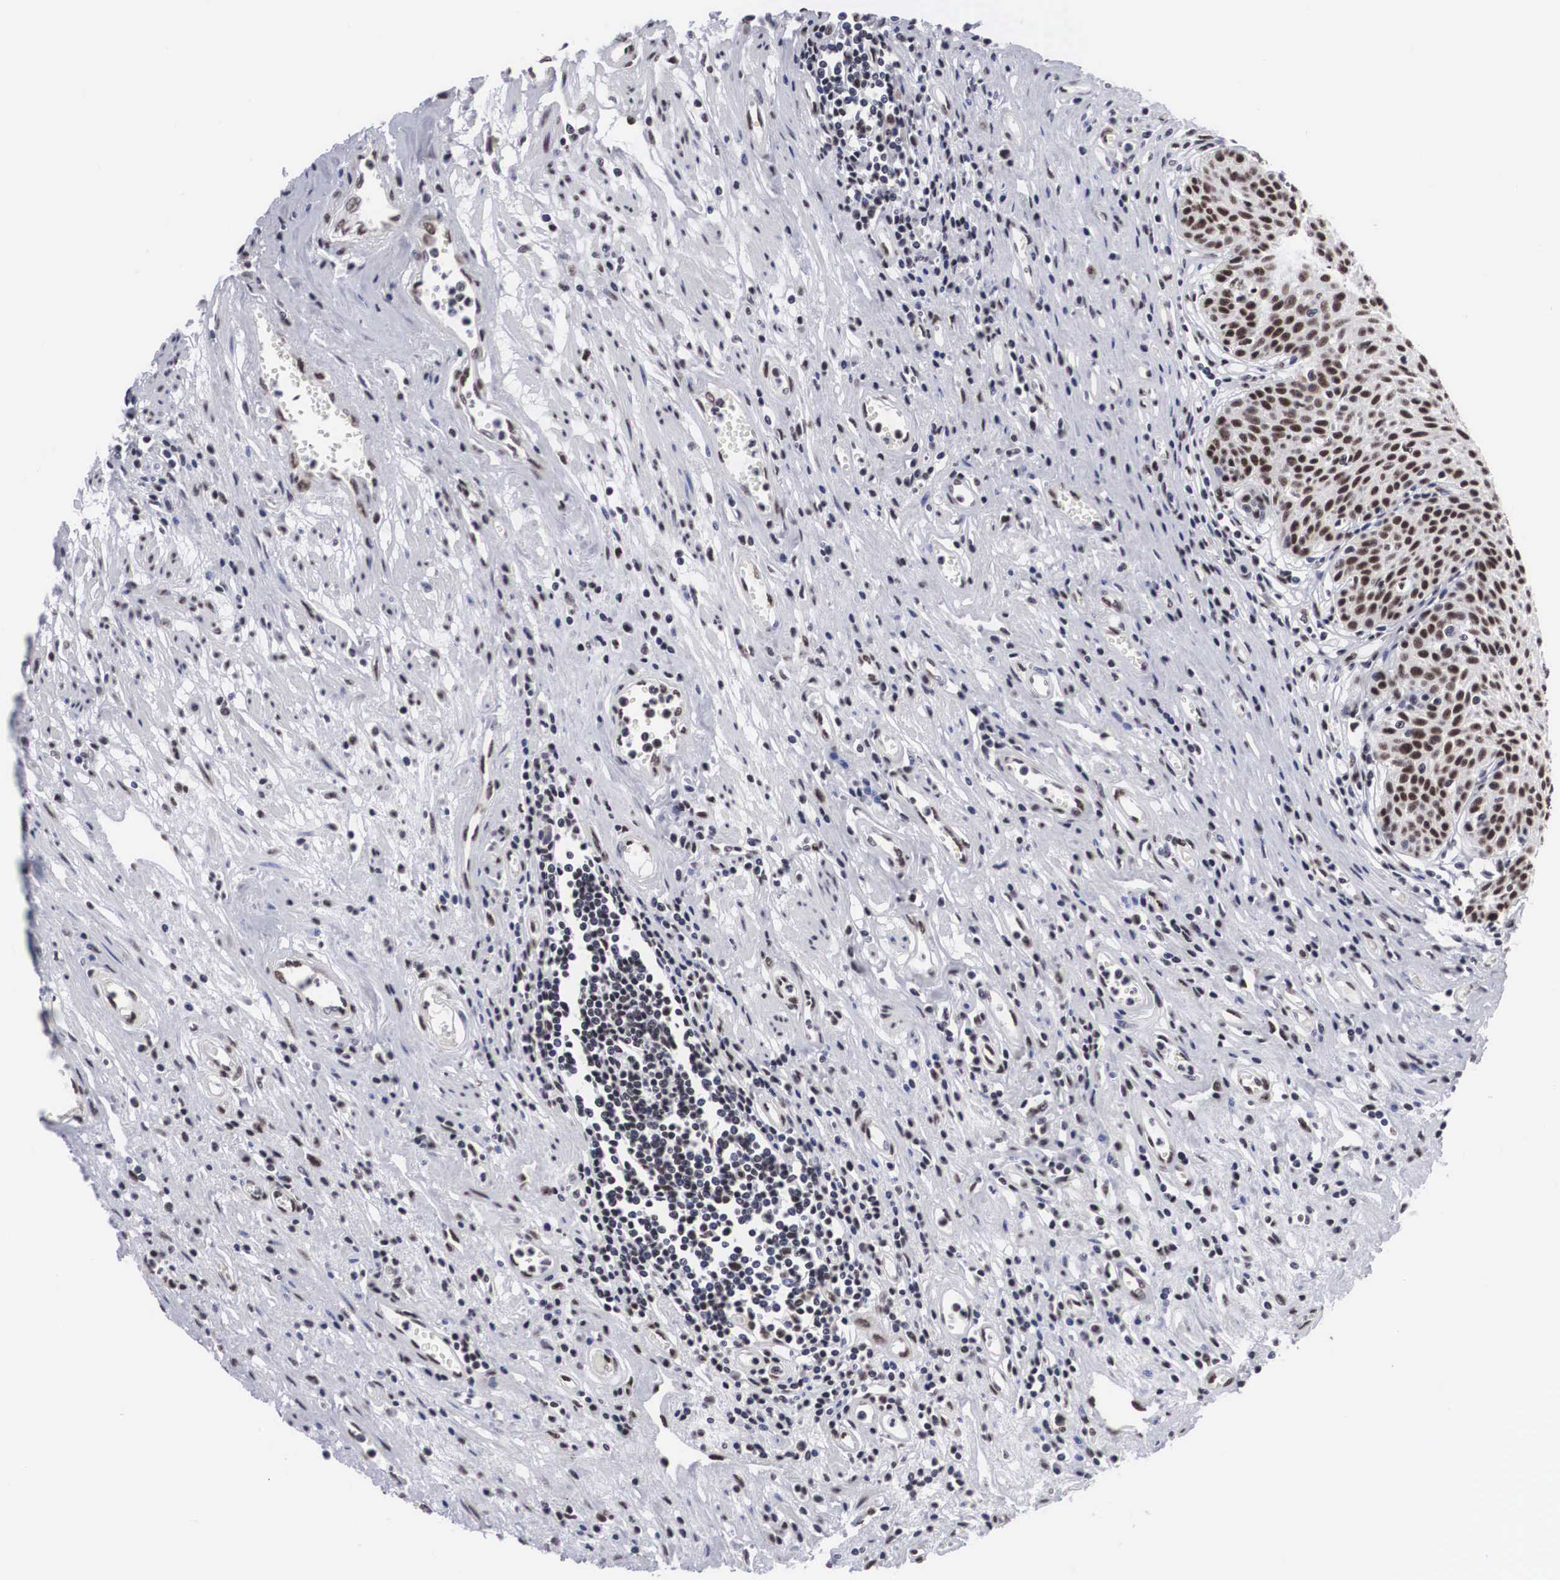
{"staining": {"intensity": "moderate", "quantity": ">75%", "location": "nuclear"}, "tissue": "urinary bladder", "cell_type": "Urothelial cells", "image_type": "normal", "snomed": [{"axis": "morphology", "description": "Normal tissue, NOS"}, {"axis": "topography", "description": "Urinary bladder"}], "caption": "Urinary bladder stained for a protein (brown) demonstrates moderate nuclear positive expression in approximately >75% of urothelial cells.", "gene": "ACIN1", "patient": {"sex": "female", "age": 39}}